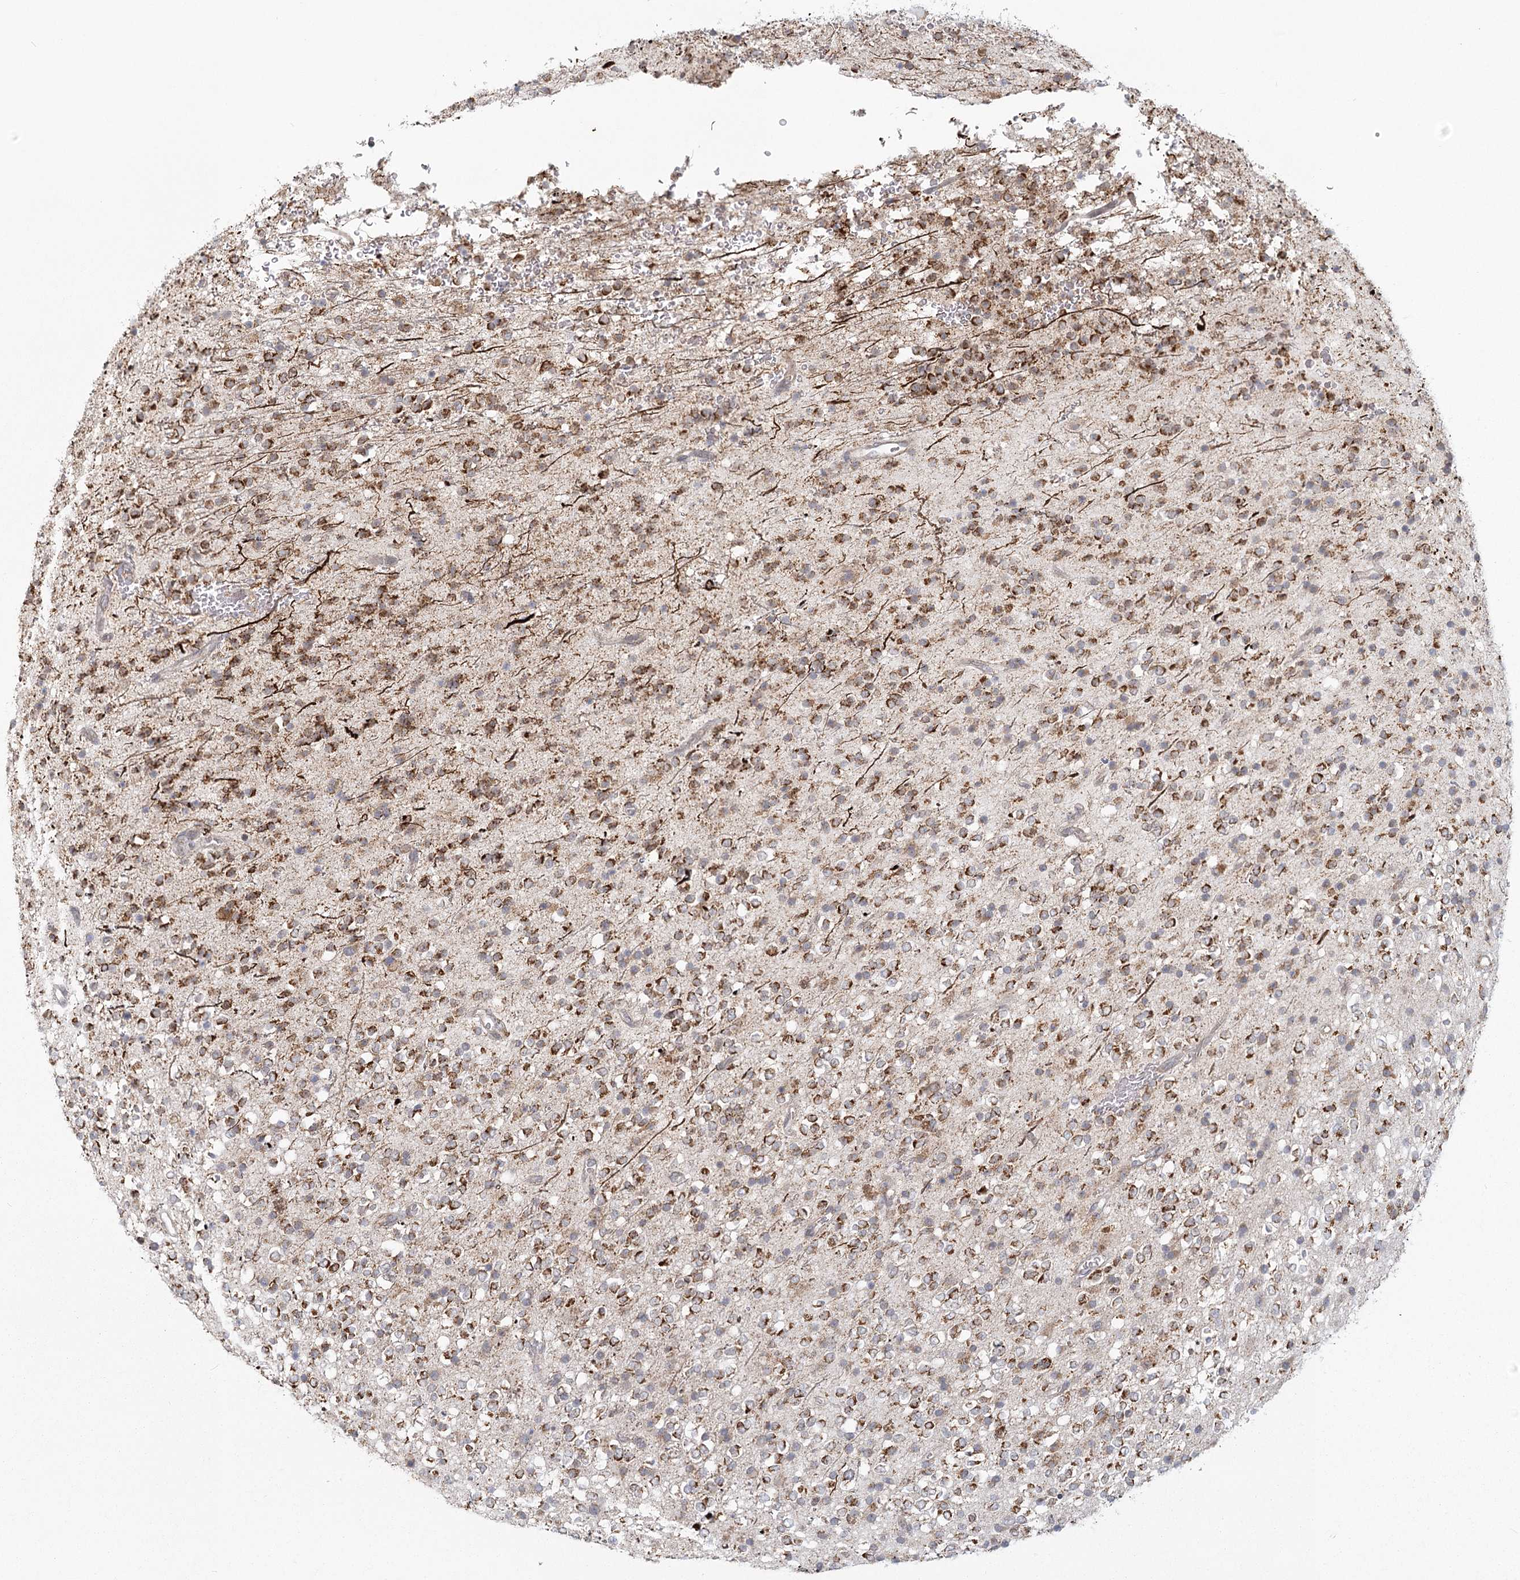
{"staining": {"intensity": "moderate", "quantity": "25%-75%", "location": "cytoplasmic/membranous"}, "tissue": "glioma", "cell_type": "Tumor cells", "image_type": "cancer", "snomed": [{"axis": "morphology", "description": "Glioma, malignant, High grade"}, {"axis": "topography", "description": "Brain"}], "caption": "Moderate cytoplasmic/membranous protein expression is appreciated in about 25%-75% of tumor cells in malignant glioma (high-grade).", "gene": "LACTB", "patient": {"sex": "male", "age": 34}}